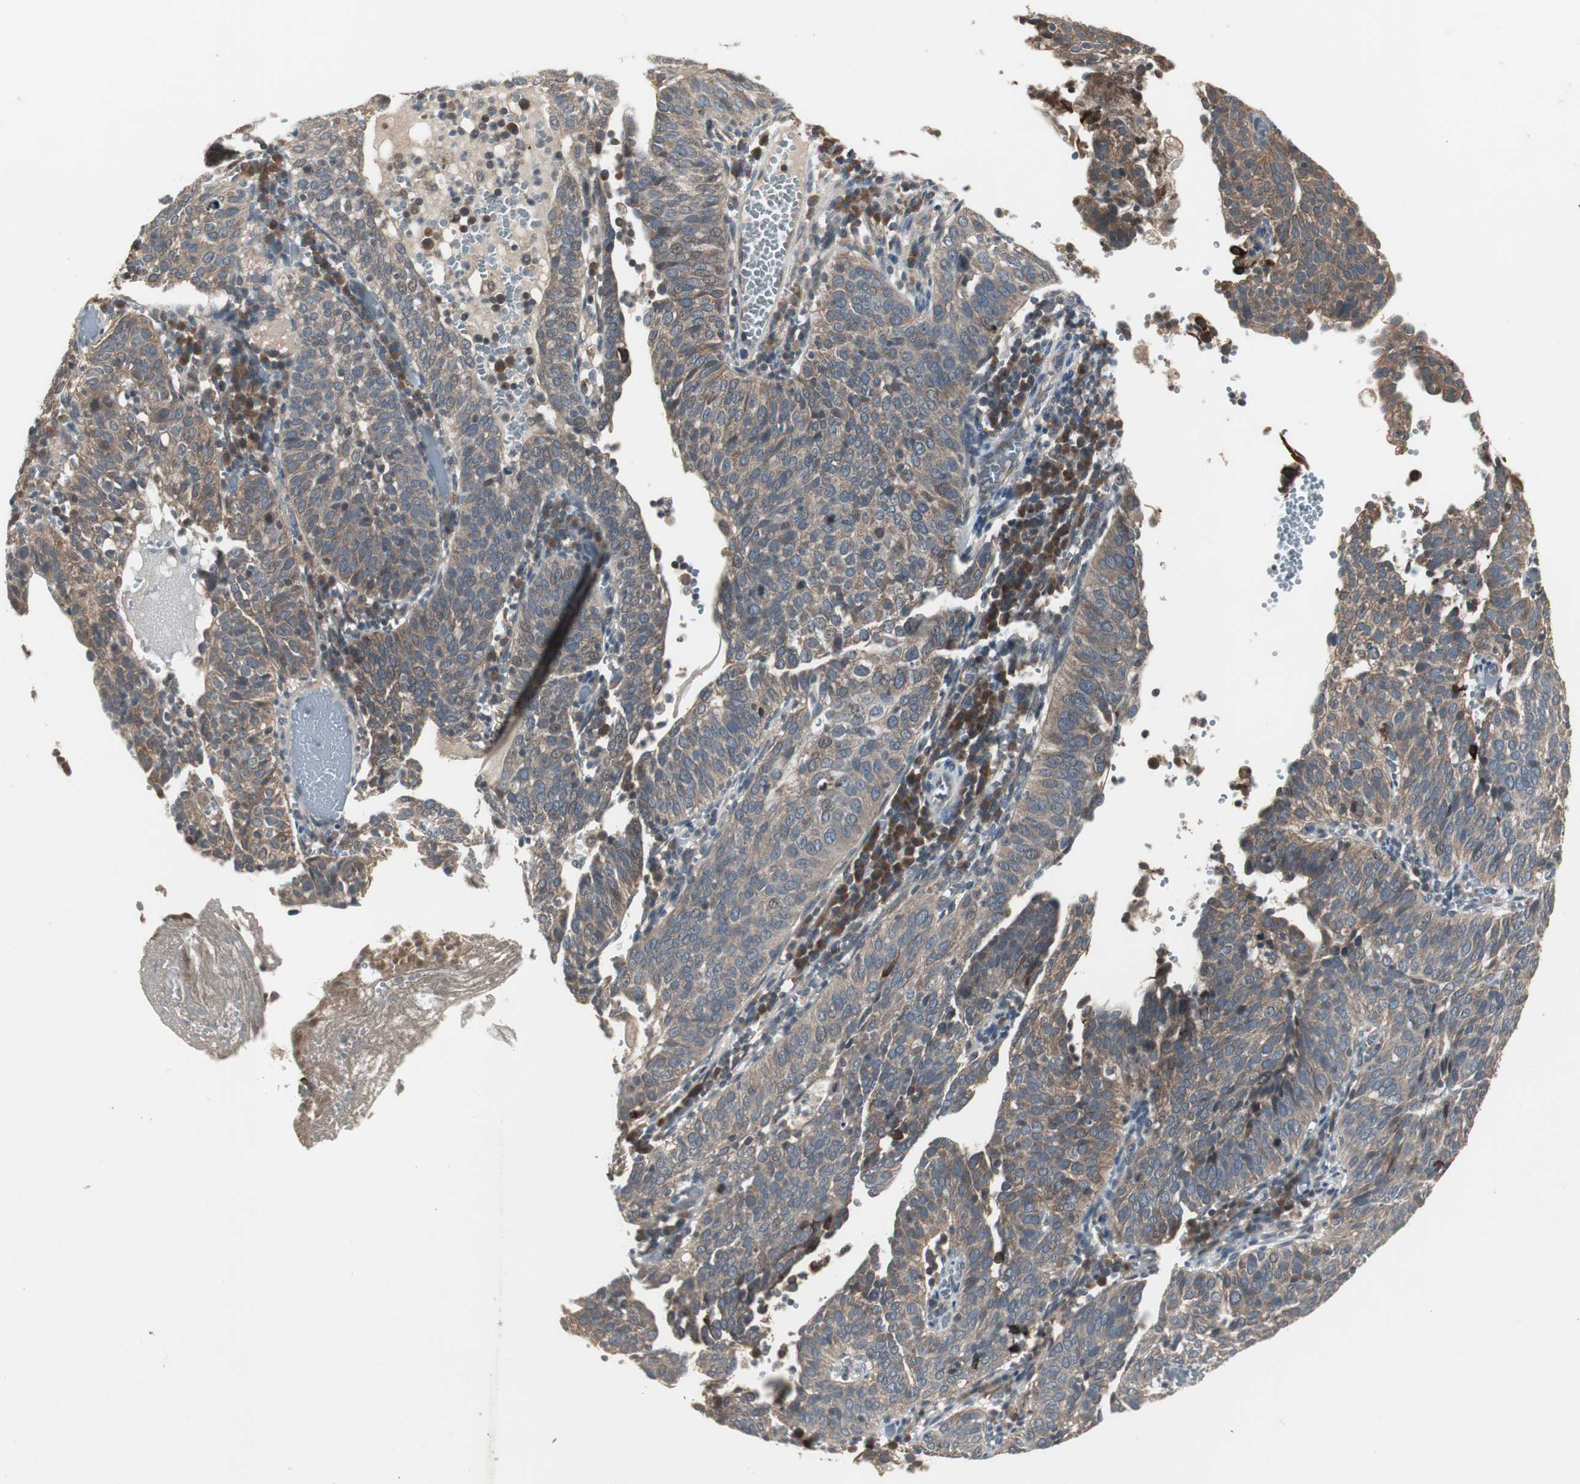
{"staining": {"intensity": "moderate", "quantity": ">75%", "location": "cytoplasmic/membranous"}, "tissue": "cervical cancer", "cell_type": "Tumor cells", "image_type": "cancer", "snomed": [{"axis": "morphology", "description": "Squamous cell carcinoma, NOS"}, {"axis": "topography", "description": "Cervix"}], "caption": "This is a micrograph of IHC staining of cervical cancer (squamous cell carcinoma), which shows moderate positivity in the cytoplasmic/membranous of tumor cells.", "gene": "ZMPSTE24", "patient": {"sex": "female", "age": 39}}